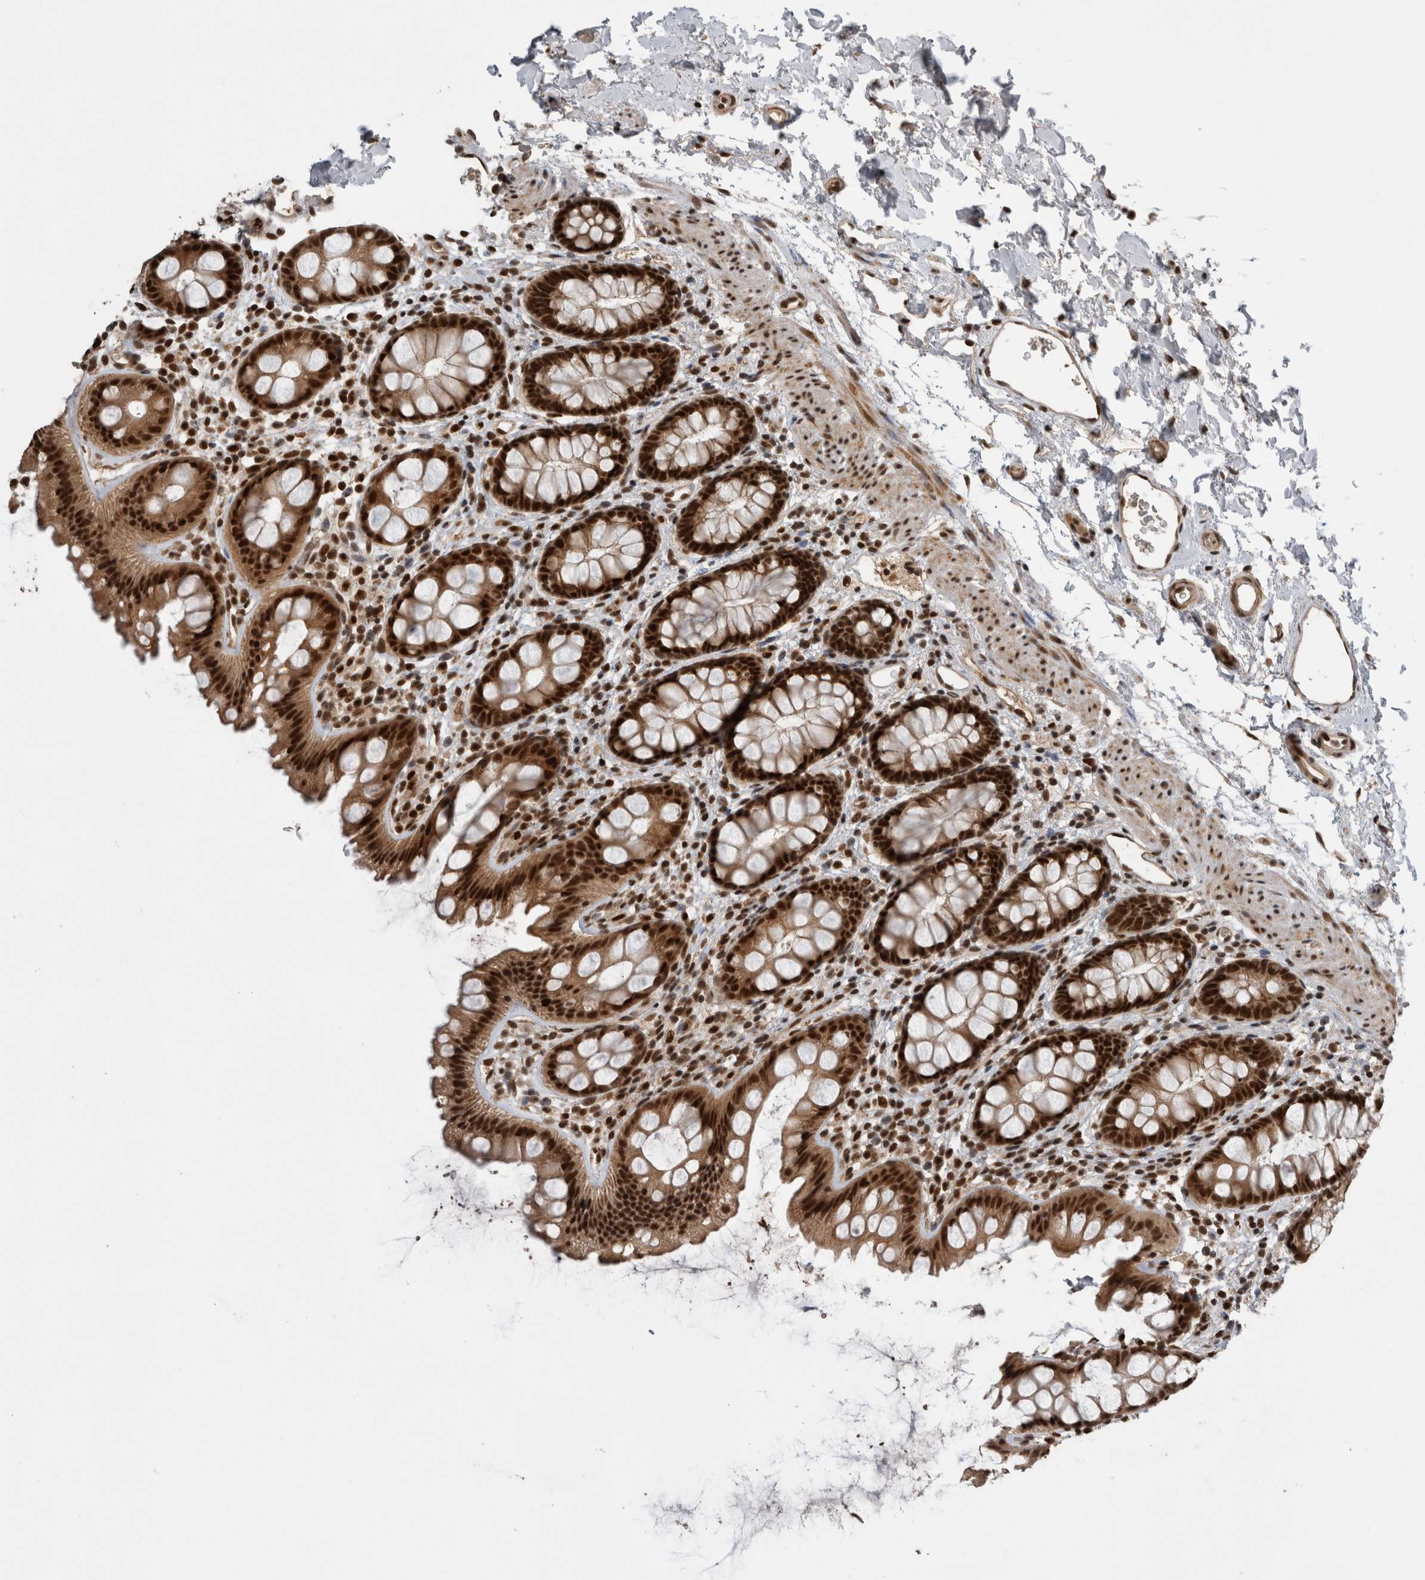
{"staining": {"intensity": "strong", "quantity": ">75%", "location": "nuclear"}, "tissue": "rectum", "cell_type": "Glandular cells", "image_type": "normal", "snomed": [{"axis": "morphology", "description": "Normal tissue, NOS"}, {"axis": "topography", "description": "Rectum"}], "caption": "Immunohistochemistry (IHC) image of benign human rectum stained for a protein (brown), which exhibits high levels of strong nuclear staining in approximately >75% of glandular cells.", "gene": "CPSF2", "patient": {"sex": "female", "age": 65}}